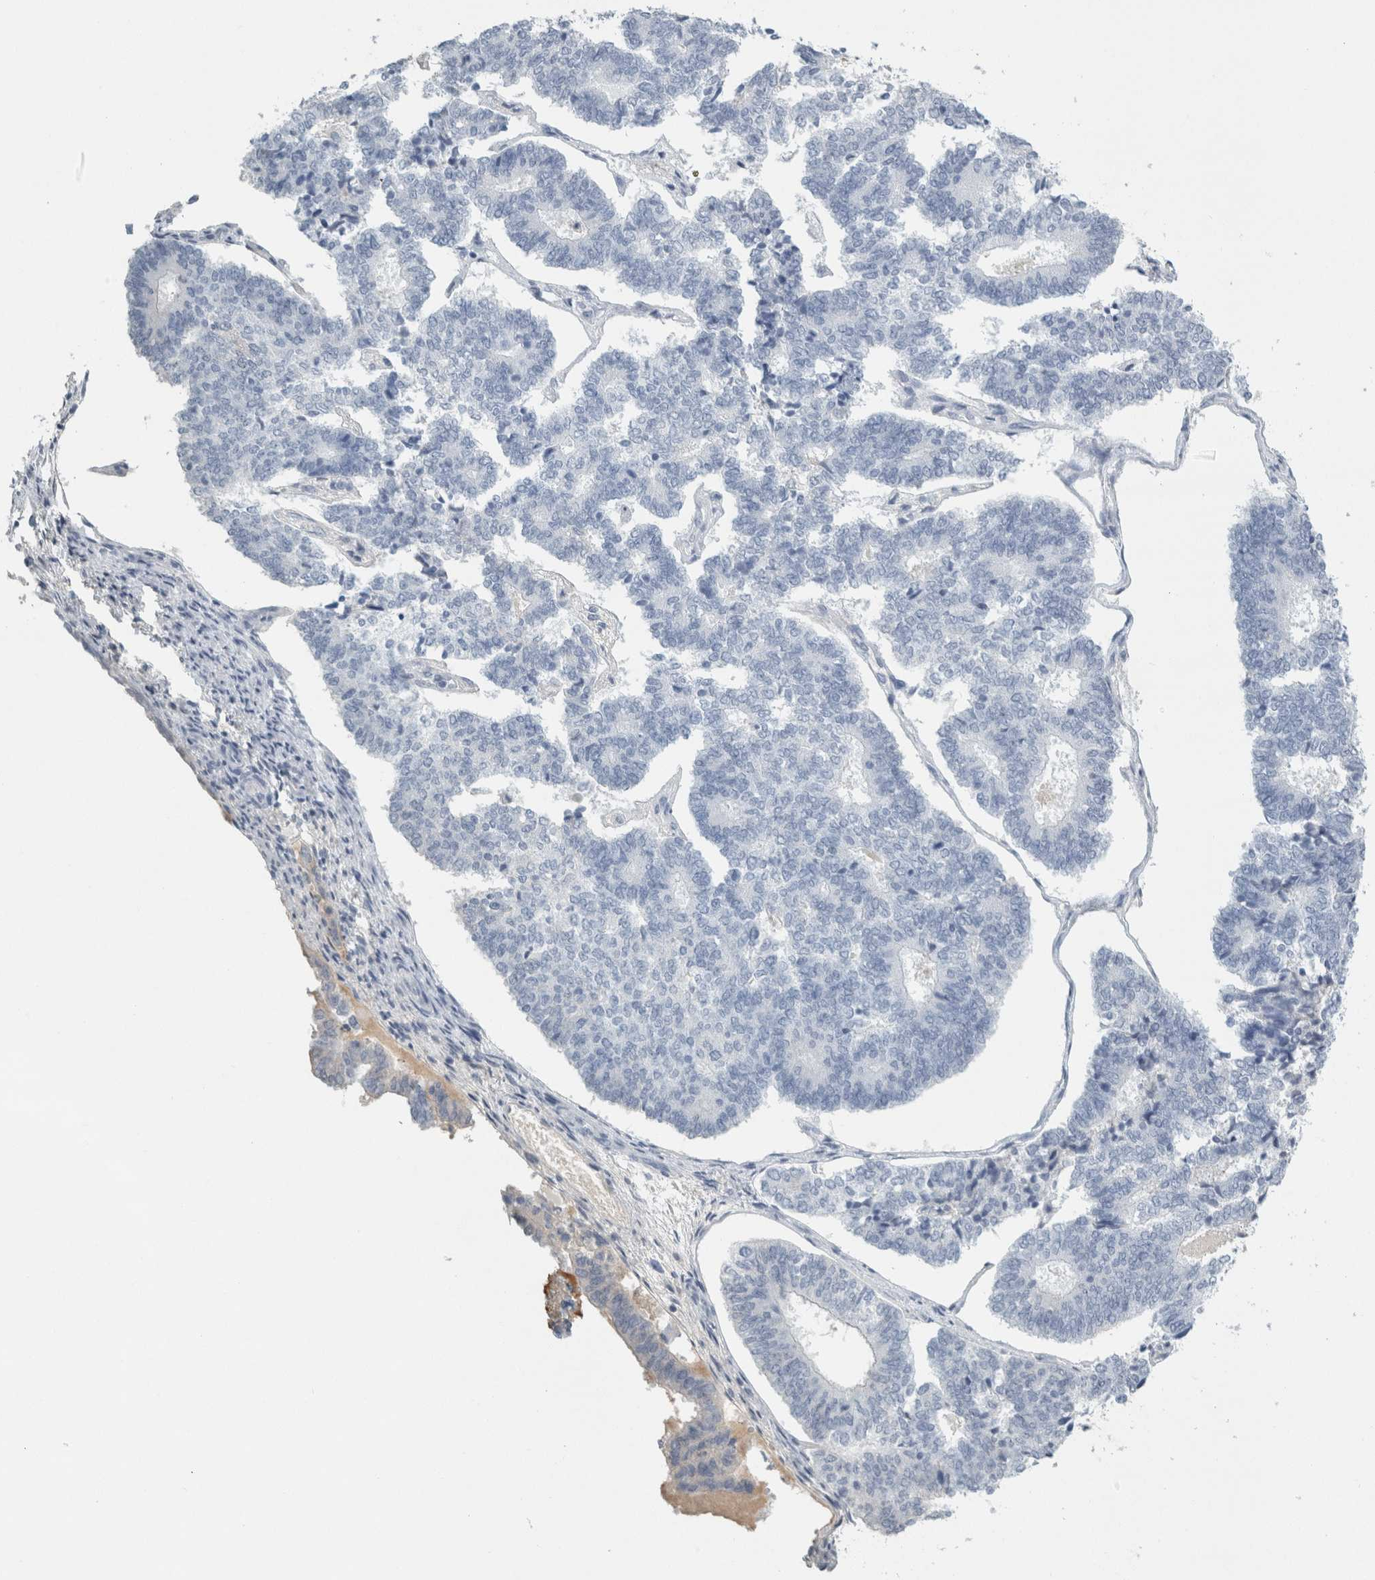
{"staining": {"intensity": "negative", "quantity": "none", "location": "none"}, "tissue": "endometrial cancer", "cell_type": "Tumor cells", "image_type": "cancer", "snomed": [{"axis": "morphology", "description": "Adenocarcinoma, NOS"}, {"axis": "topography", "description": "Endometrium"}], "caption": "A high-resolution histopathology image shows immunohistochemistry staining of adenocarcinoma (endometrial), which exhibits no significant staining in tumor cells.", "gene": "TSPAN8", "patient": {"sex": "female", "age": 70}}